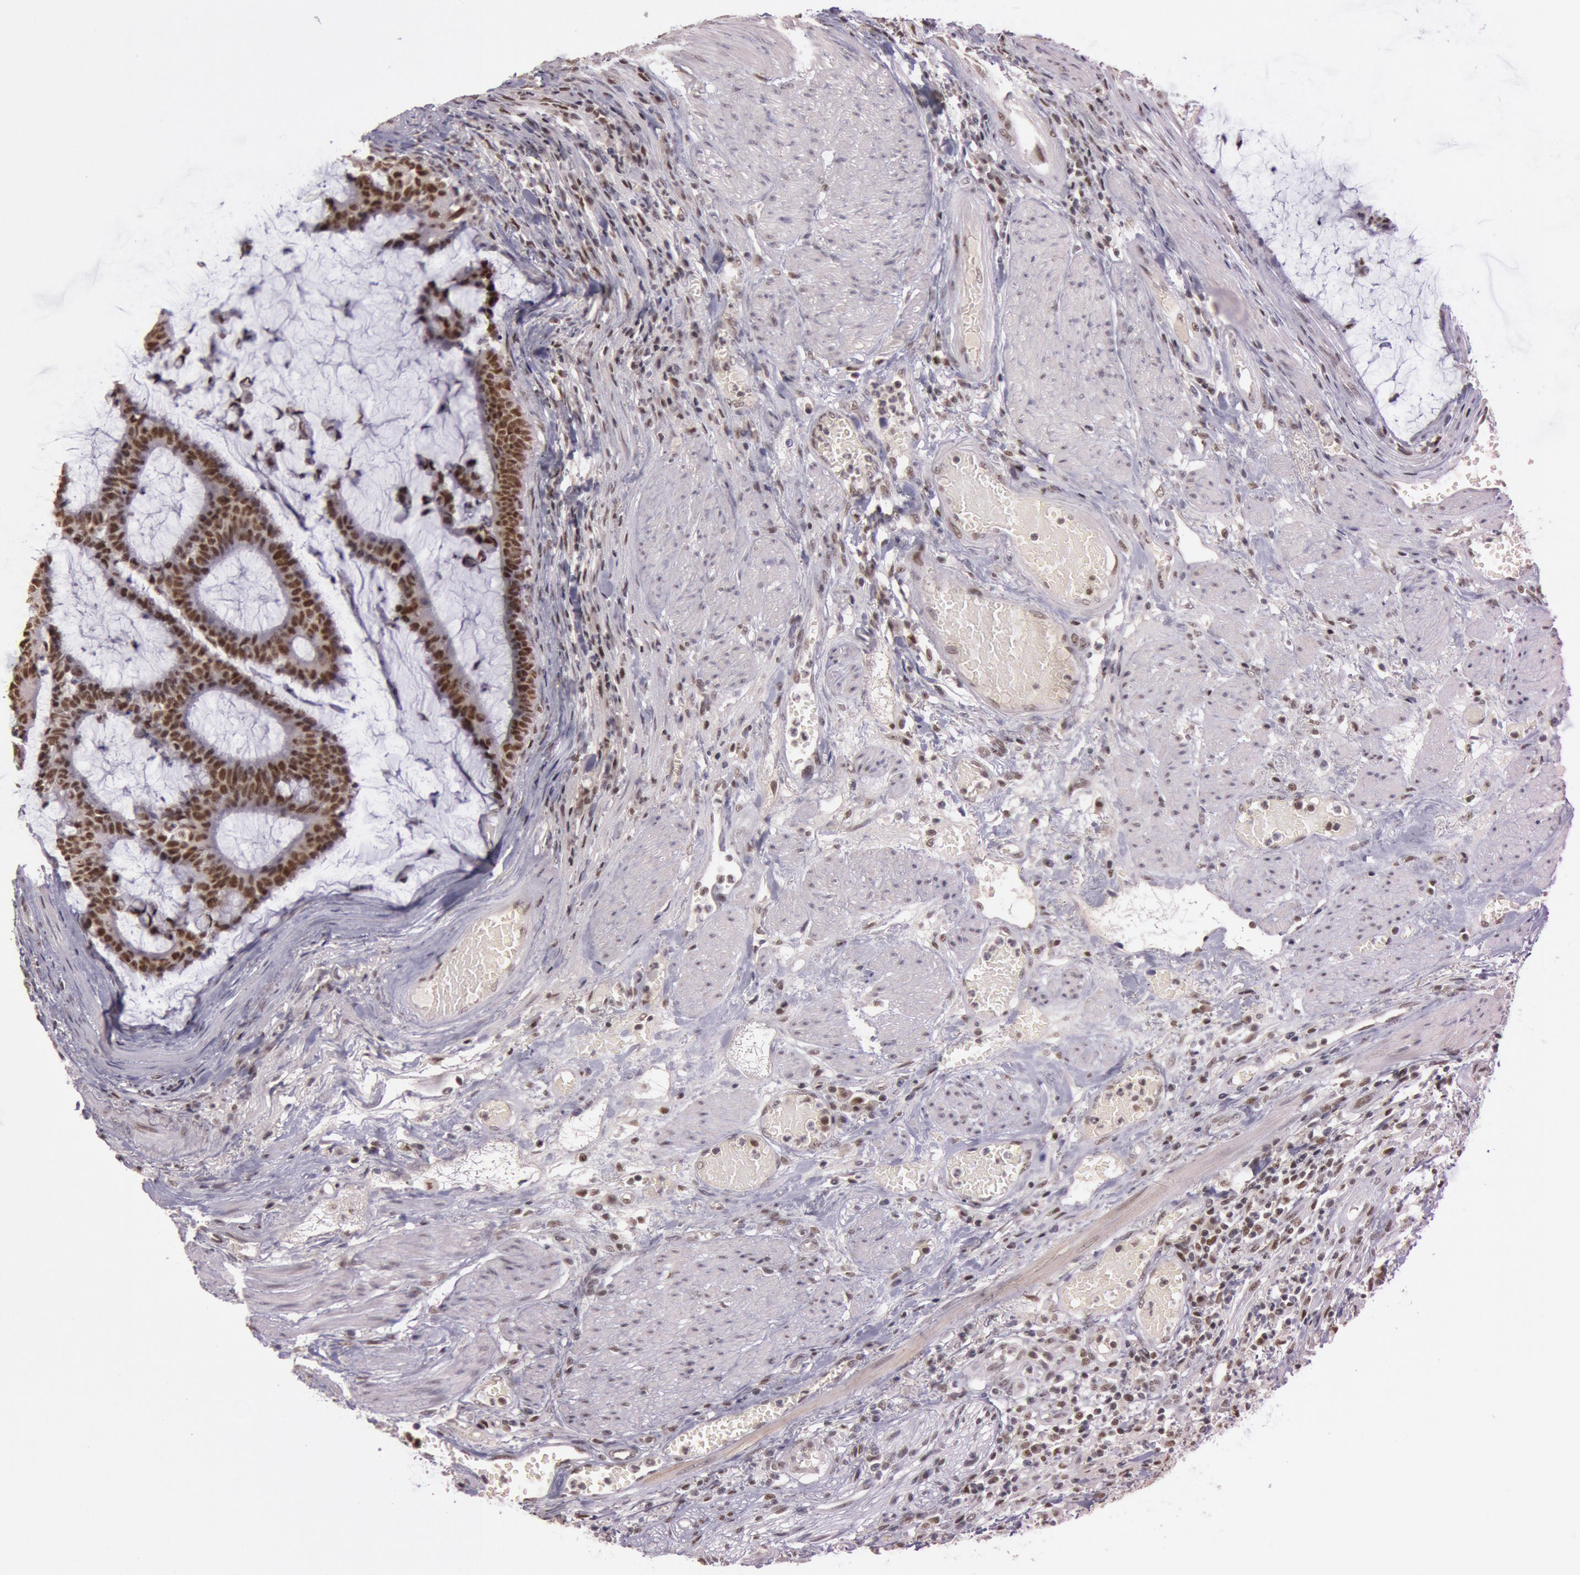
{"staining": {"intensity": "moderate", "quantity": ">75%", "location": "nuclear"}, "tissue": "colorectal cancer", "cell_type": "Tumor cells", "image_type": "cancer", "snomed": [{"axis": "morphology", "description": "Adenocarcinoma, NOS"}, {"axis": "topography", "description": "Colon"}], "caption": "IHC (DAB) staining of human colorectal cancer (adenocarcinoma) demonstrates moderate nuclear protein staining in approximately >75% of tumor cells.", "gene": "TASL", "patient": {"sex": "female", "age": 84}}